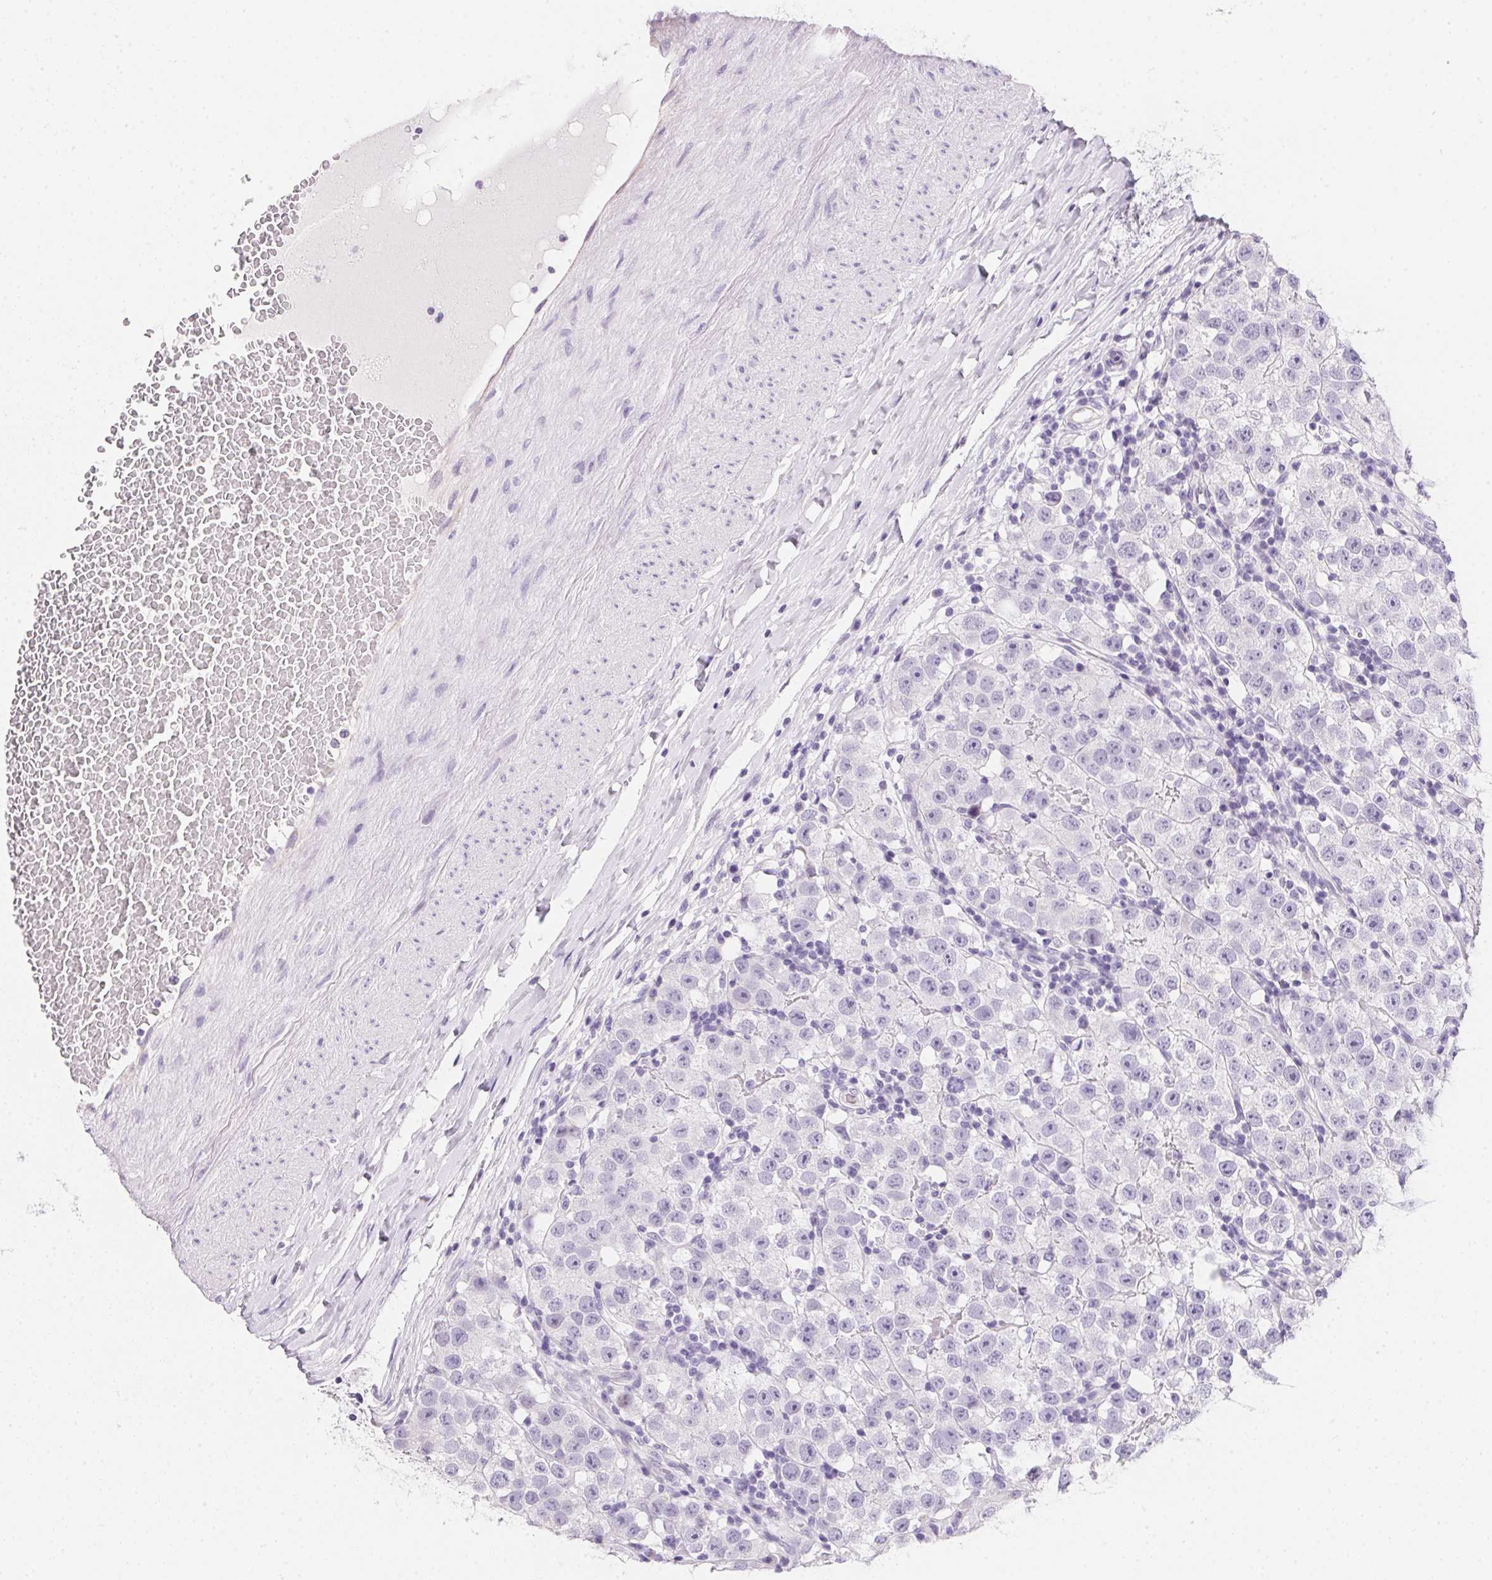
{"staining": {"intensity": "negative", "quantity": "none", "location": "none"}, "tissue": "testis cancer", "cell_type": "Tumor cells", "image_type": "cancer", "snomed": [{"axis": "morphology", "description": "Seminoma, NOS"}, {"axis": "topography", "description": "Testis"}], "caption": "Immunohistochemical staining of human seminoma (testis) reveals no significant staining in tumor cells.", "gene": "AQP5", "patient": {"sex": "male", "age": 34}}